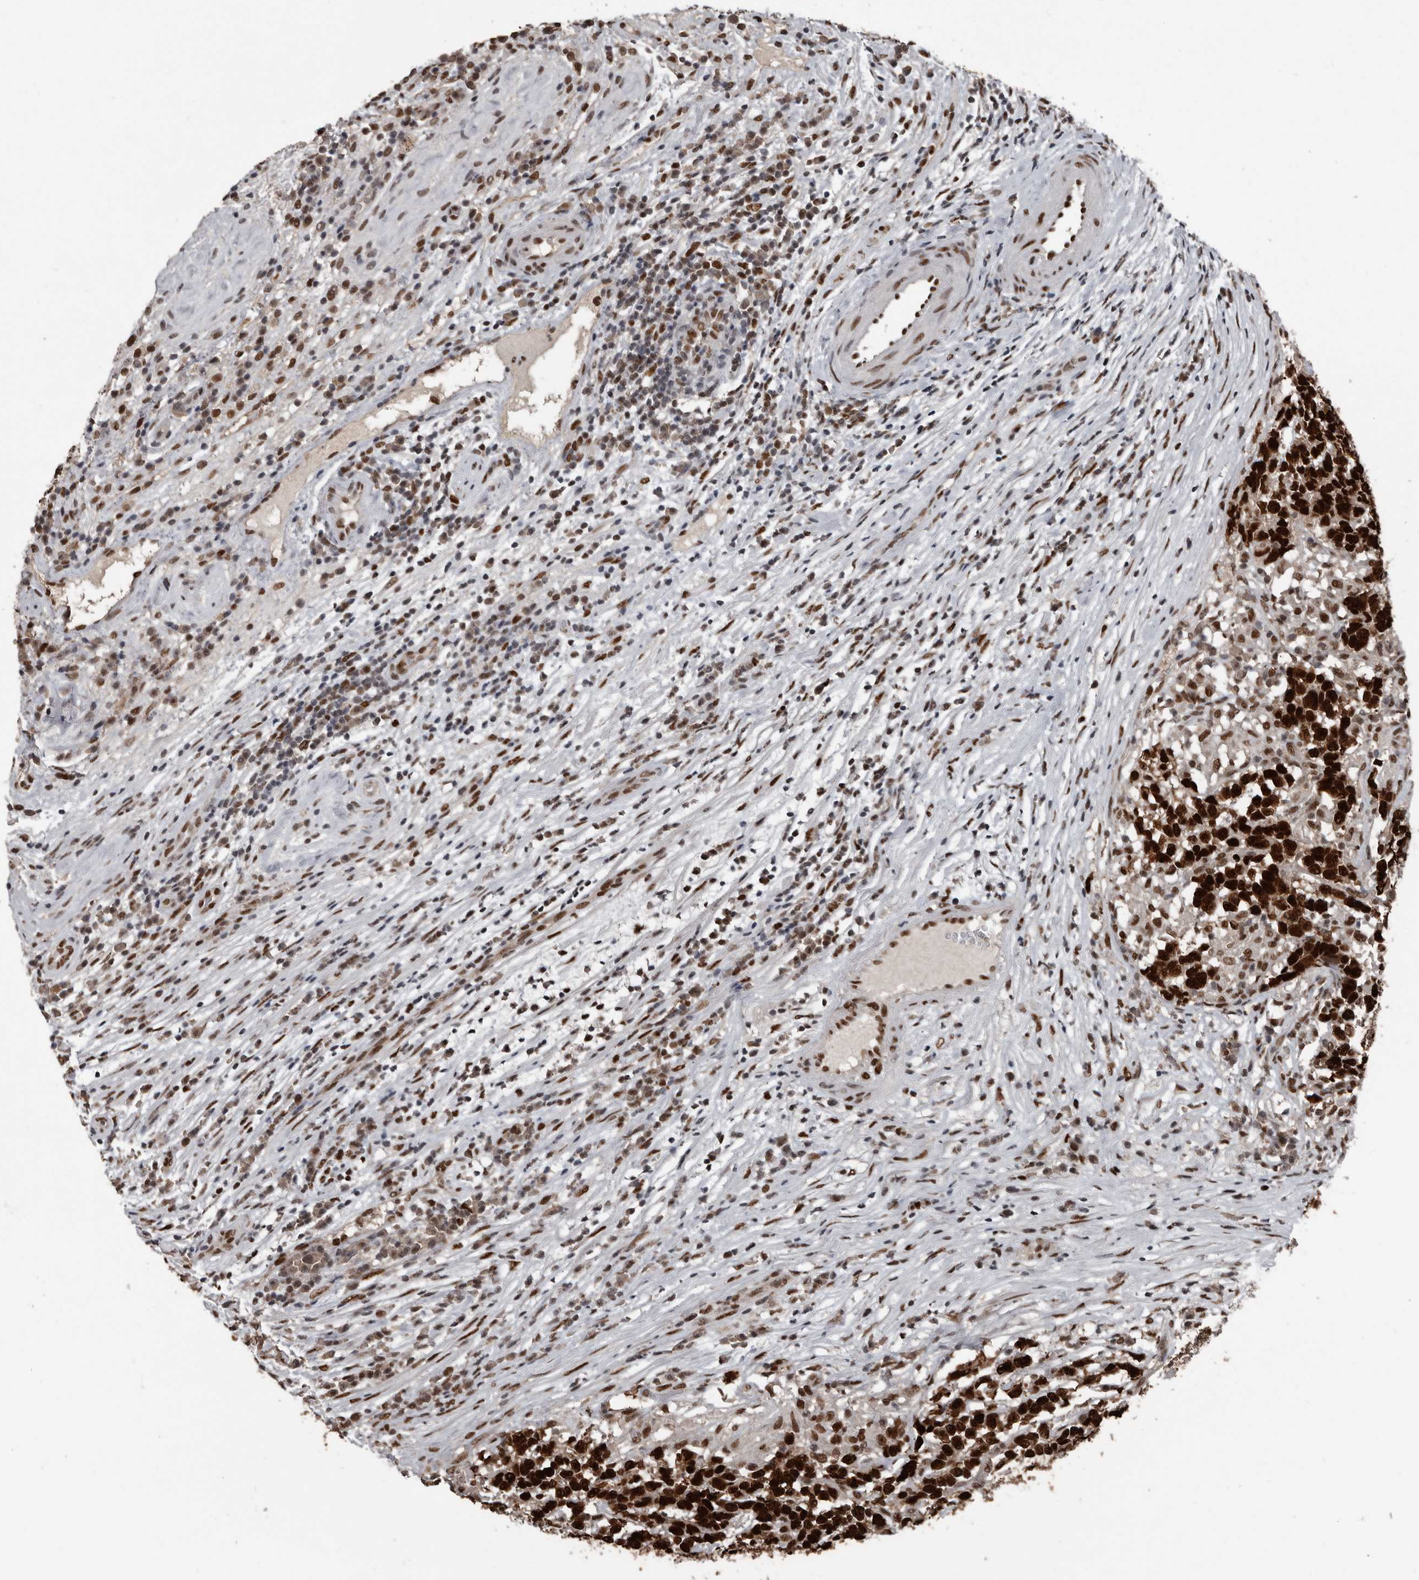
{"staining": {"intensity": "strong", "quantity": ">75%", "location": "nuclear"}, "tissue": "testis cancer", "cell_type": "Tumor cells", "image_type": "cancer", "snomed": [{"axis": "morphology", "description": "Carcinoma, Embryonal, NOS"}, {"axis": "topography", "description": "Testis"}], "caption": "Brown immunohistochemical staining in testis cancer exhibits strong nuclear expression in about >75% of tumor cells. (IHC, brightfield microscopy, high magnification).", "gene": "CHD1L", "patient": {"sex": "male", "age": 26}}